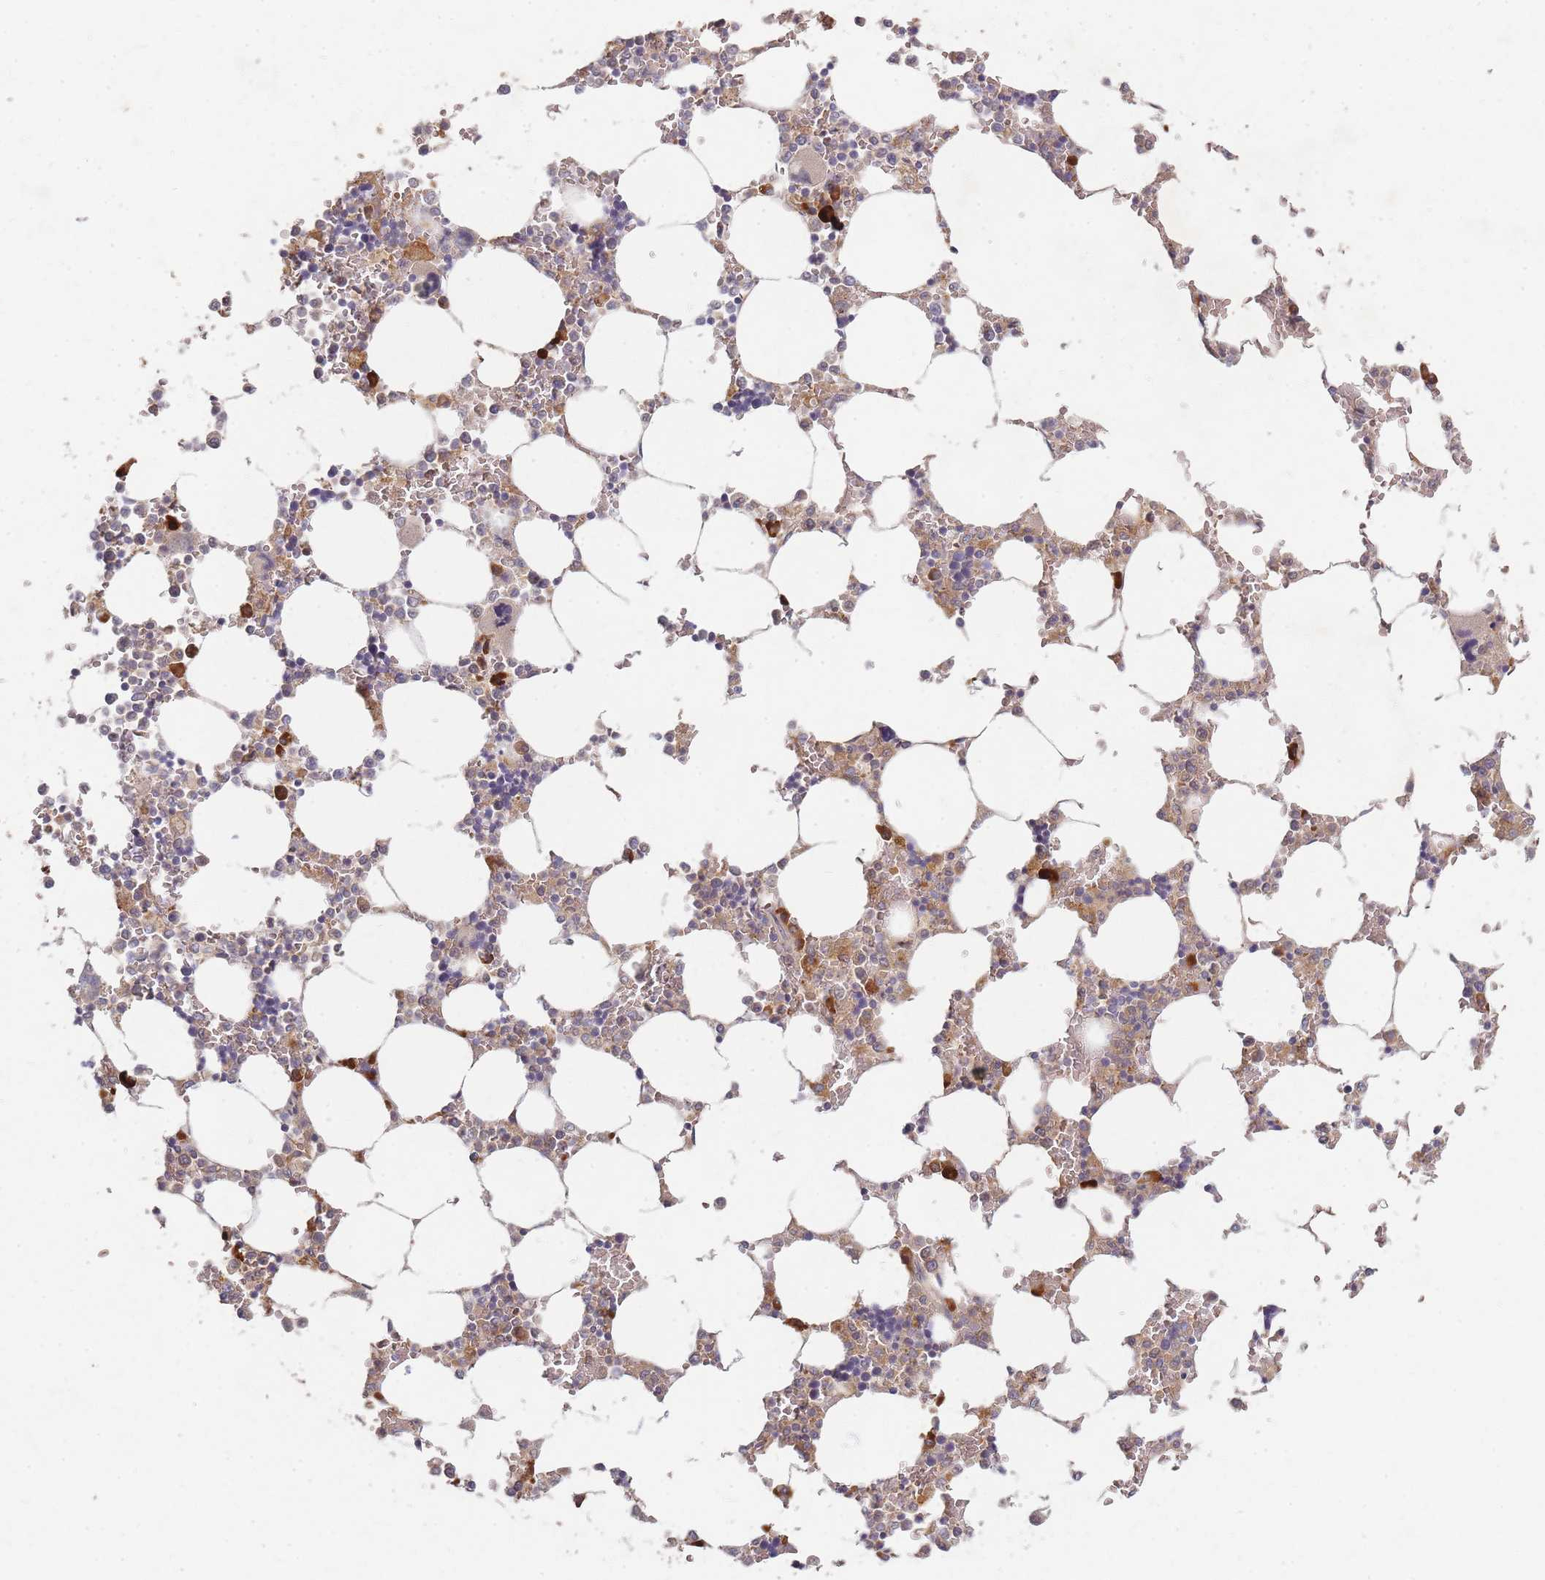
{"staining": {"intensity": "strong", "quantity": "<25%", "location": "cytoplasmic/membranous"}, "tissue": "bone marrow", "cell_type": "Hematopoietic cells", "image_type": "normal", "snomed": [{"axis": "morphology", "description": "Normal tissue, NOS"}, {"axis": "topography", "description": "Bone marrow"}], "caption": "A histopathology image of human bone marrow stained for a protein demonstrates strong cytoplasmic/membranous brown staining in hematopoietic cells.", "gene": "SMIM14", "patient": {"sex": "male", "age": 64}}